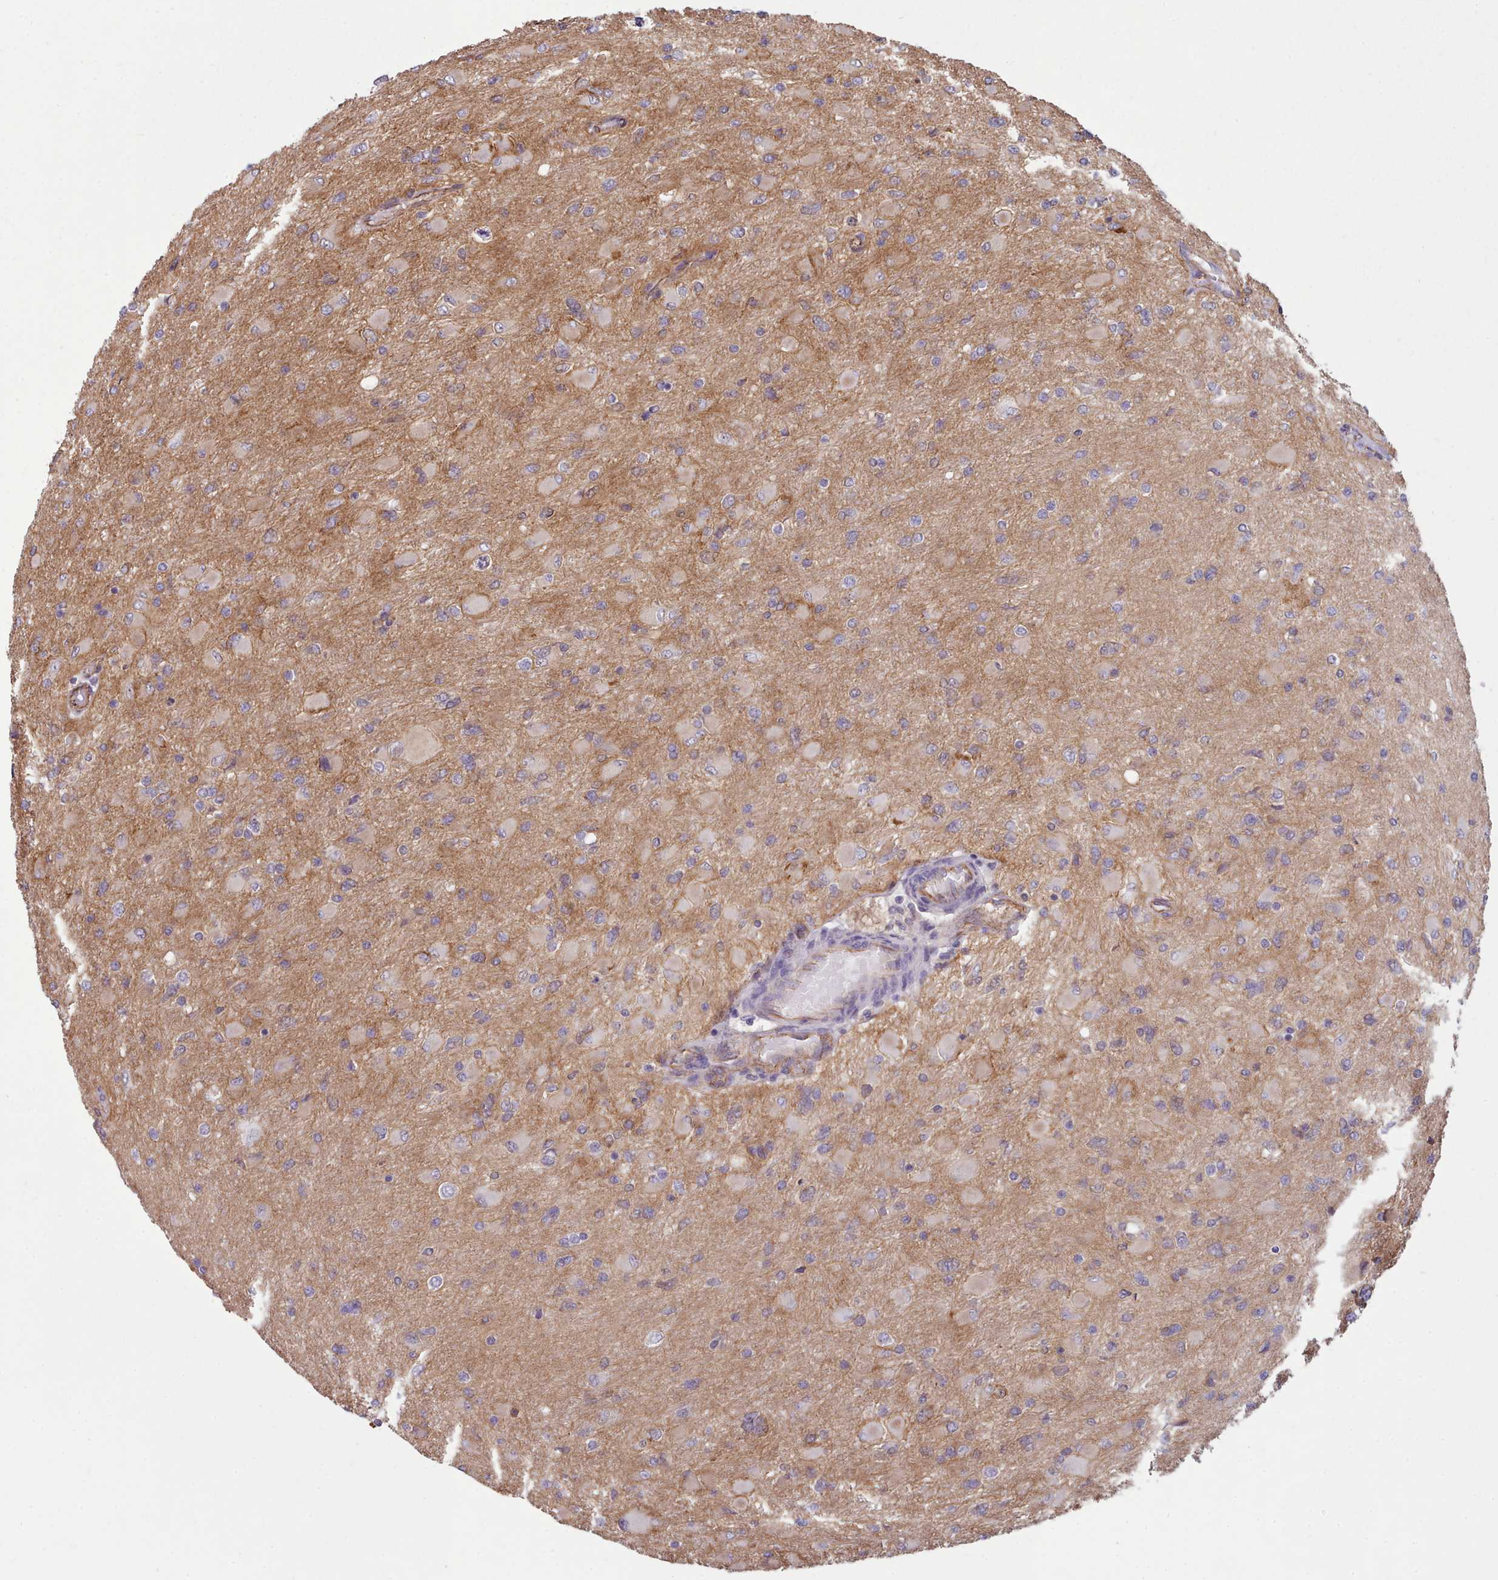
{"staining": {"intensity": "negative", "quantity": "none", "location": "none"}, "tissue": "glioma", "cell_type": "Tumor cells", "image_type": "cancer", "snomed": [{"axis": "morphology", "description": "Glioma, malignant, High grade"}, {"axis": "topography", "description": "Cerebral cortex"}], "caption": "This histopathology image is of malignant glioma (high-grade) stained with immunohistochemistry to label a protein in brown with the nuclei are counter-stained blue. There is no staining in tumor cells.", "gene": "MRPL46", "patient": {"sex": "female", "age": 36}}